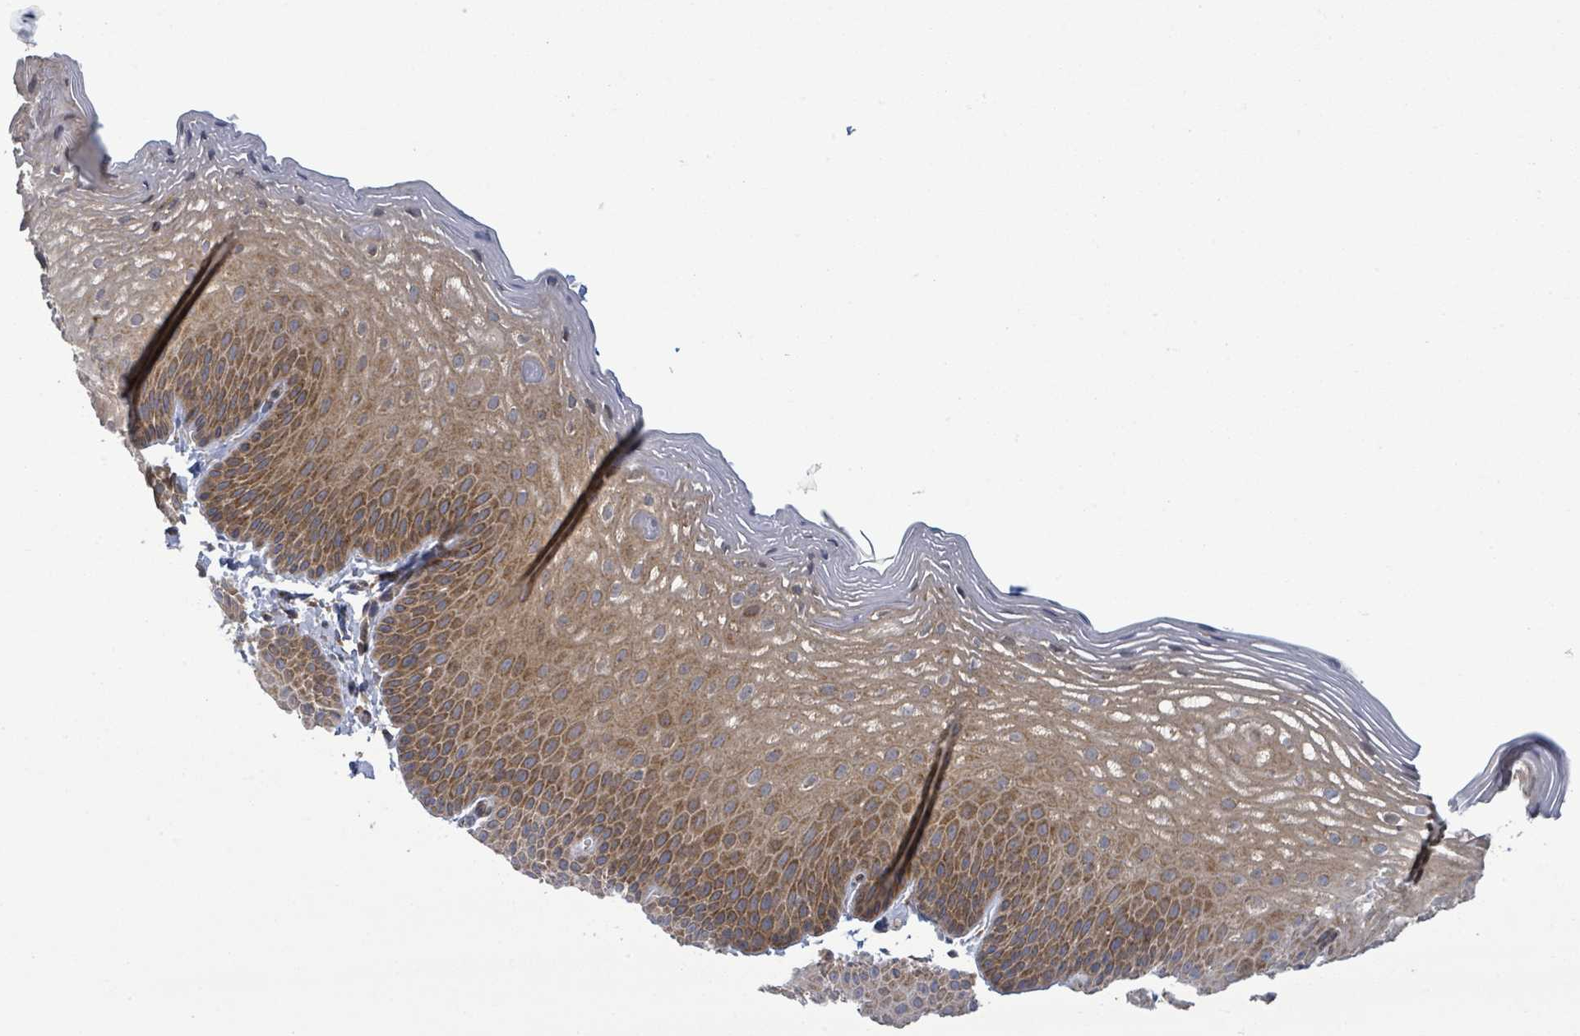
{"staining": {"intensity": "moderate", "quantity": ">75%", "location": "cytoplasmic/membranous"}, "tissue": "skin", "cell_type": "Epidermal cells", "image_type": "normal", "snomed": [{"axis": "morphology", "description": "Normal tissue, NOS"}, {"axis": "morphology", "description": "Hemorrhoids"}, {"axis": "morphology", "description": "Inflammation, NOS"}, {"axis": "topography", "description": "Anal"}], "caption": "This is a micrograph of immunohistochemistry (IHC) staining of normal skin, which shows moderate expression in the cytoplasmic/membranous of epidermal cells.", "gene": "NOMO1", "patient": {"sex": "male", "age": 60}}